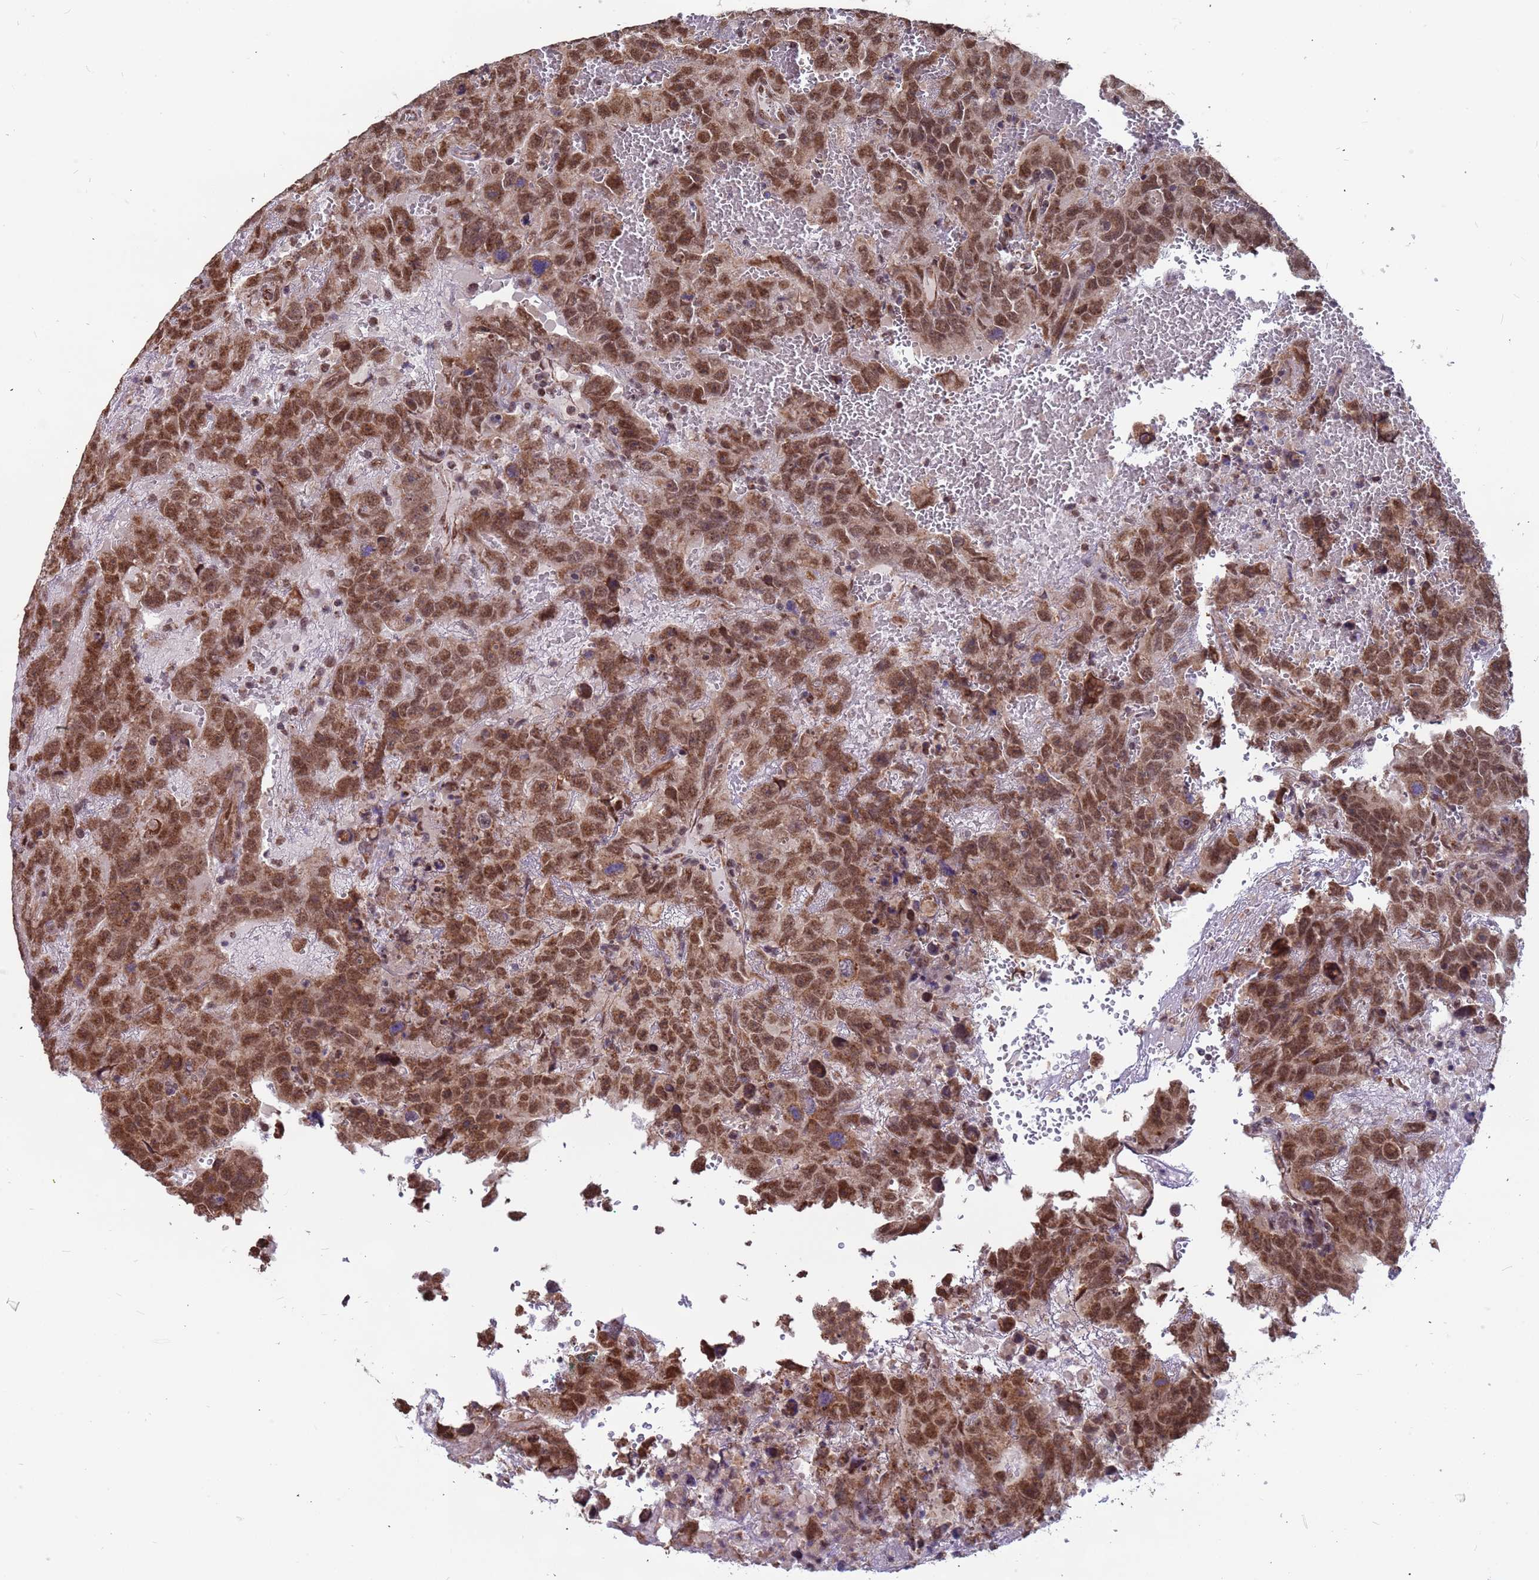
{"staining": {"intensity": "moderate", "quantity": ">75%", "location": "nuclear"}, "tissue": "testis cancer", "cell_type": "Tumor cells", "image_type": "cancer", "snomed": [{"axis": "morphology", "description": "Carcinoma, Embryonal, NOS"}, {"axis": "topography", "description": "Testis"}], "caption": "Testis embryonal carcinoma was stained to show a protein in brown. There is medium levels of moderate nuclear staining in about >75% of tumor cells.", "gene": "DENND2B", "patient": {"sex": "male", "age": 45}}